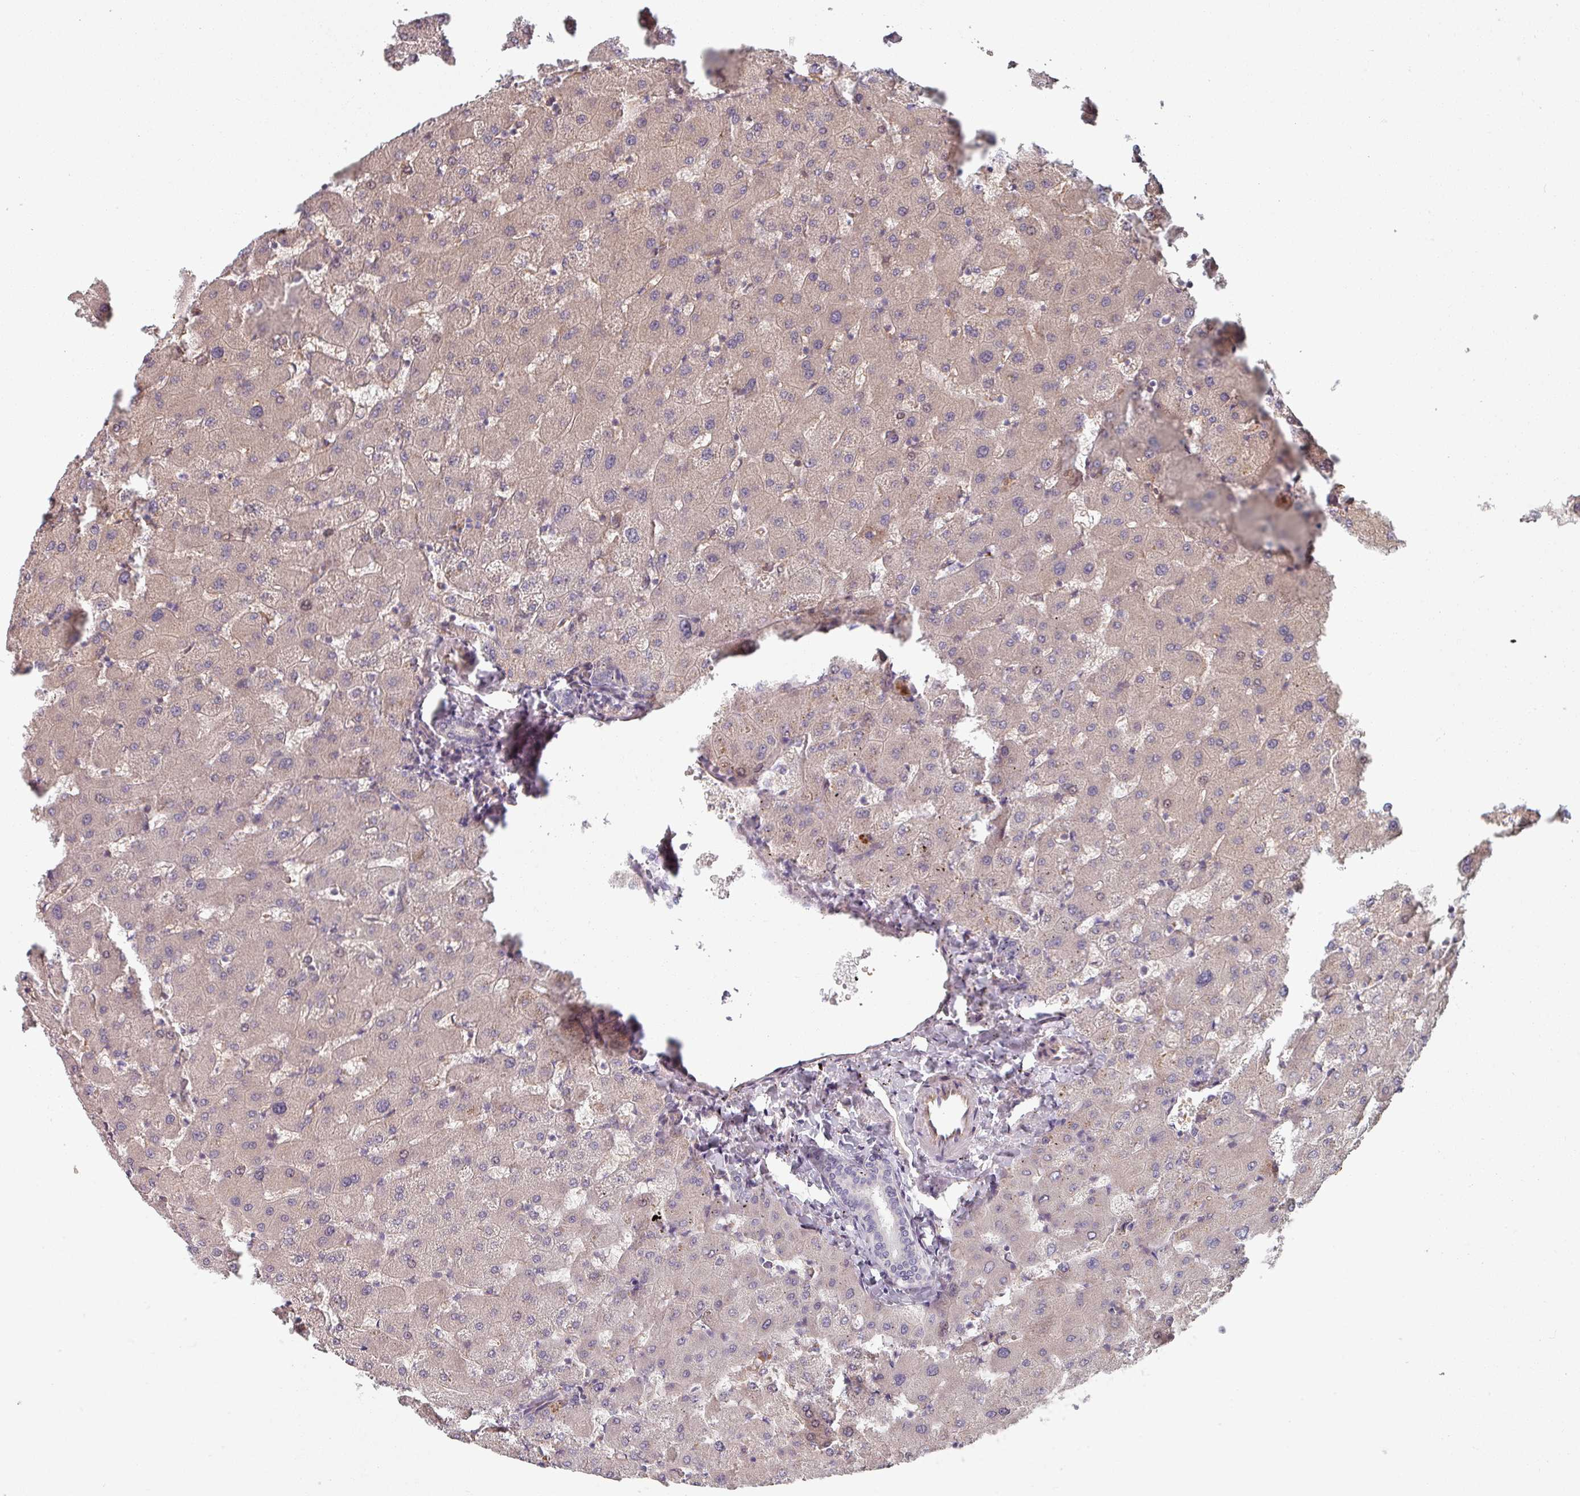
{"staining": {"intensity": "negative", "quantity": "none", "location": "none"}, "tissue": "liver", "cell_type": "Cholangiocytes", "image_type": "normal", "snomed": [{"axis": "morphology", "description": "Normal tissue, NOS"}, {"axis": "topography", "description": "Liver"}], "caption": "This is a micrograph of immunohistochemistry staining of benign liver, which shows no positivity in cholangiocytes.", "gene": "C4BPB", "patient": {"sex": "female", "age": 63}}